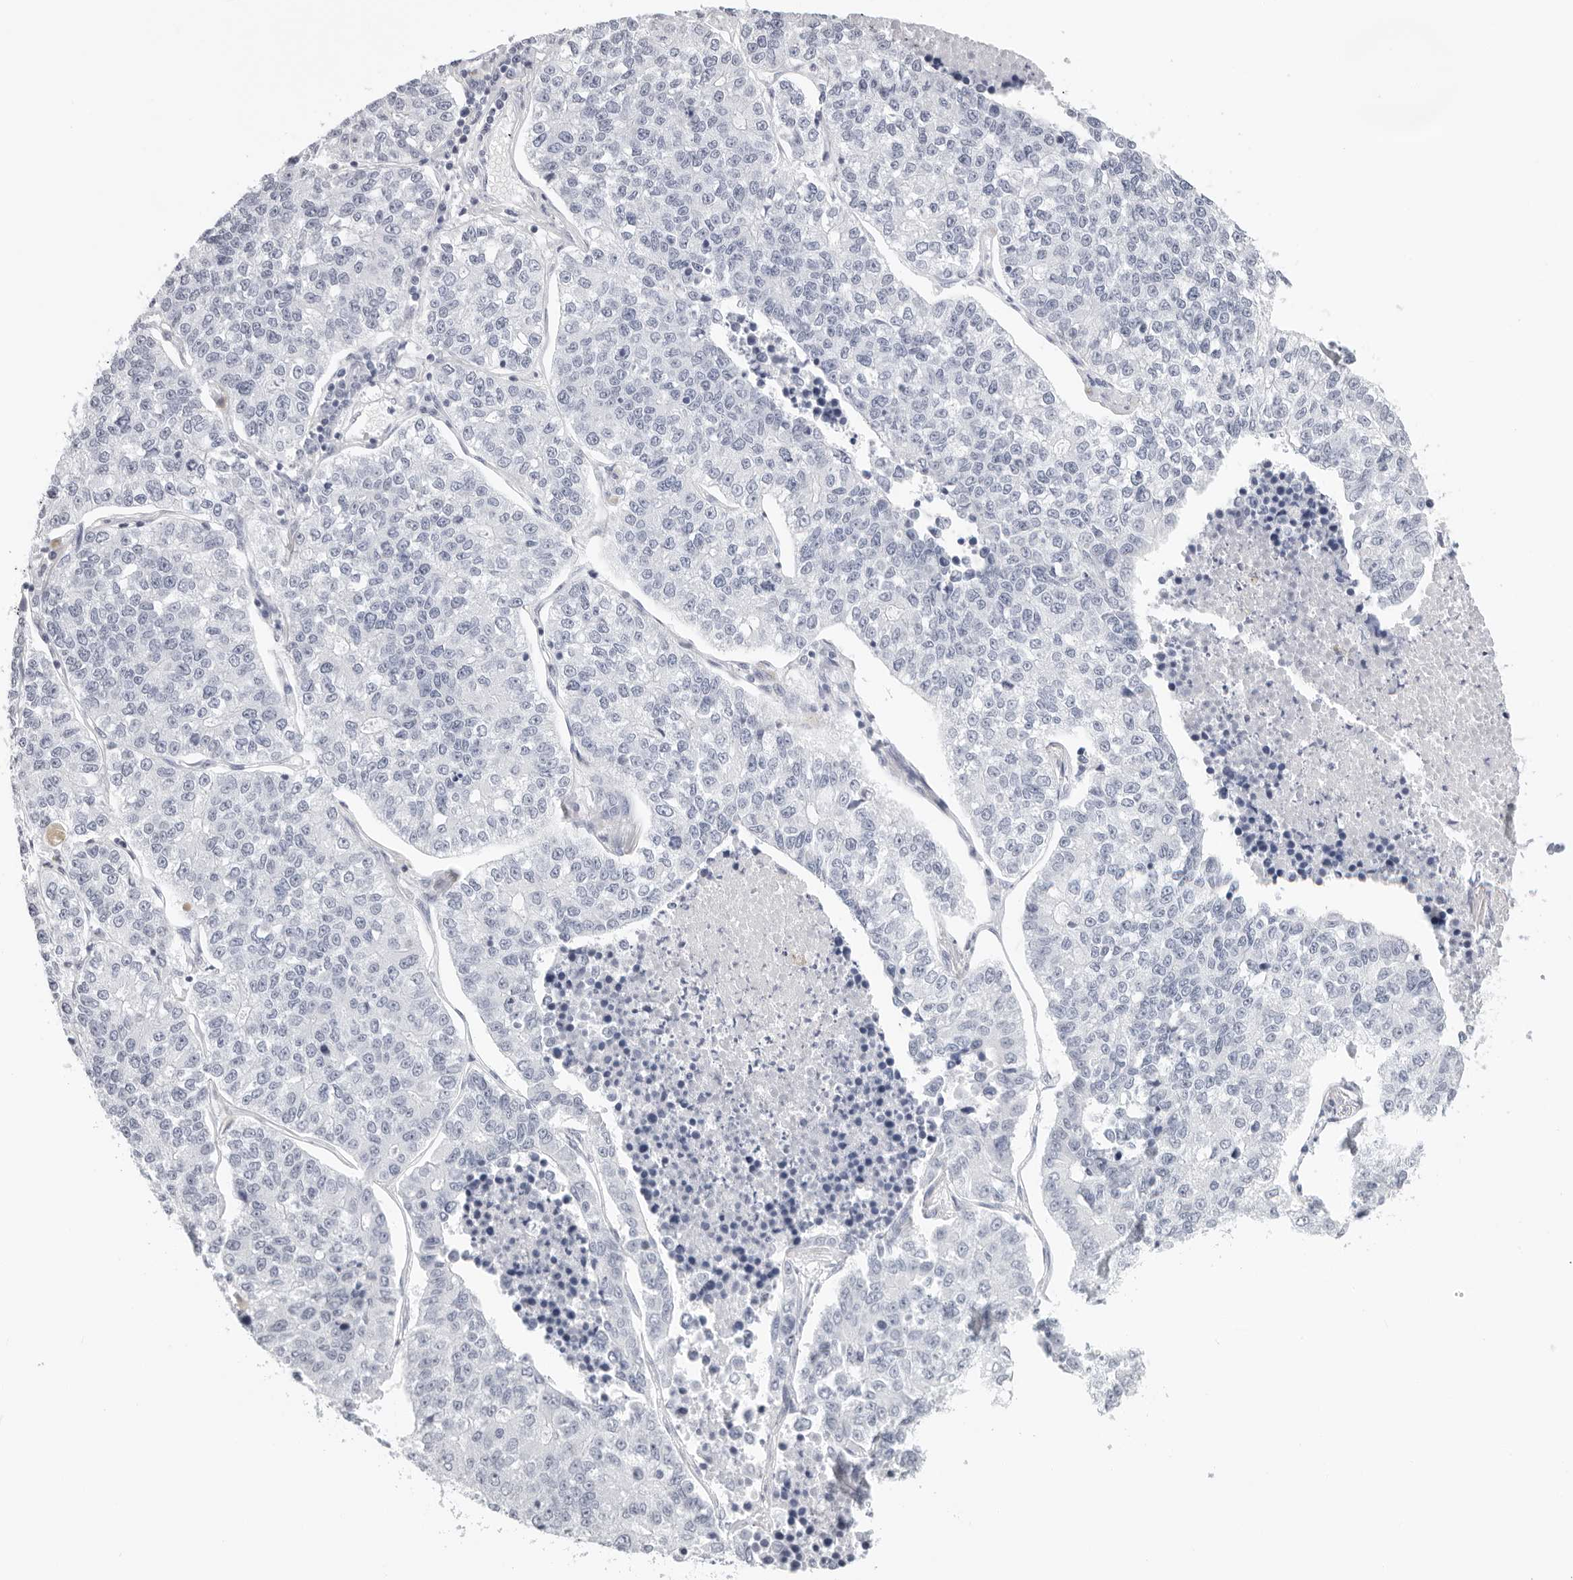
{"staining": {"intensity": "negative", "quantity": "none", "location": "none"}, "tissue": "lung cancer", "cell_type": "Tumor cells", "image_type": "cancer", "snomed": [{"axis": "morphology", "description": "Adenocarcinoma, NOS"}, {"axis": "topography", "description": "Lung"}], "caption": "Immunohistochemistry histopathology image of neoplastic tissue: human lung cancer (adenocarcinoma) stained with DAB (3,3'-diaminobenzidine) displays no significant protein positivity in tumor cells.", "gene": "AGMAT", "patient": {"sex": "male", "age": 49}}